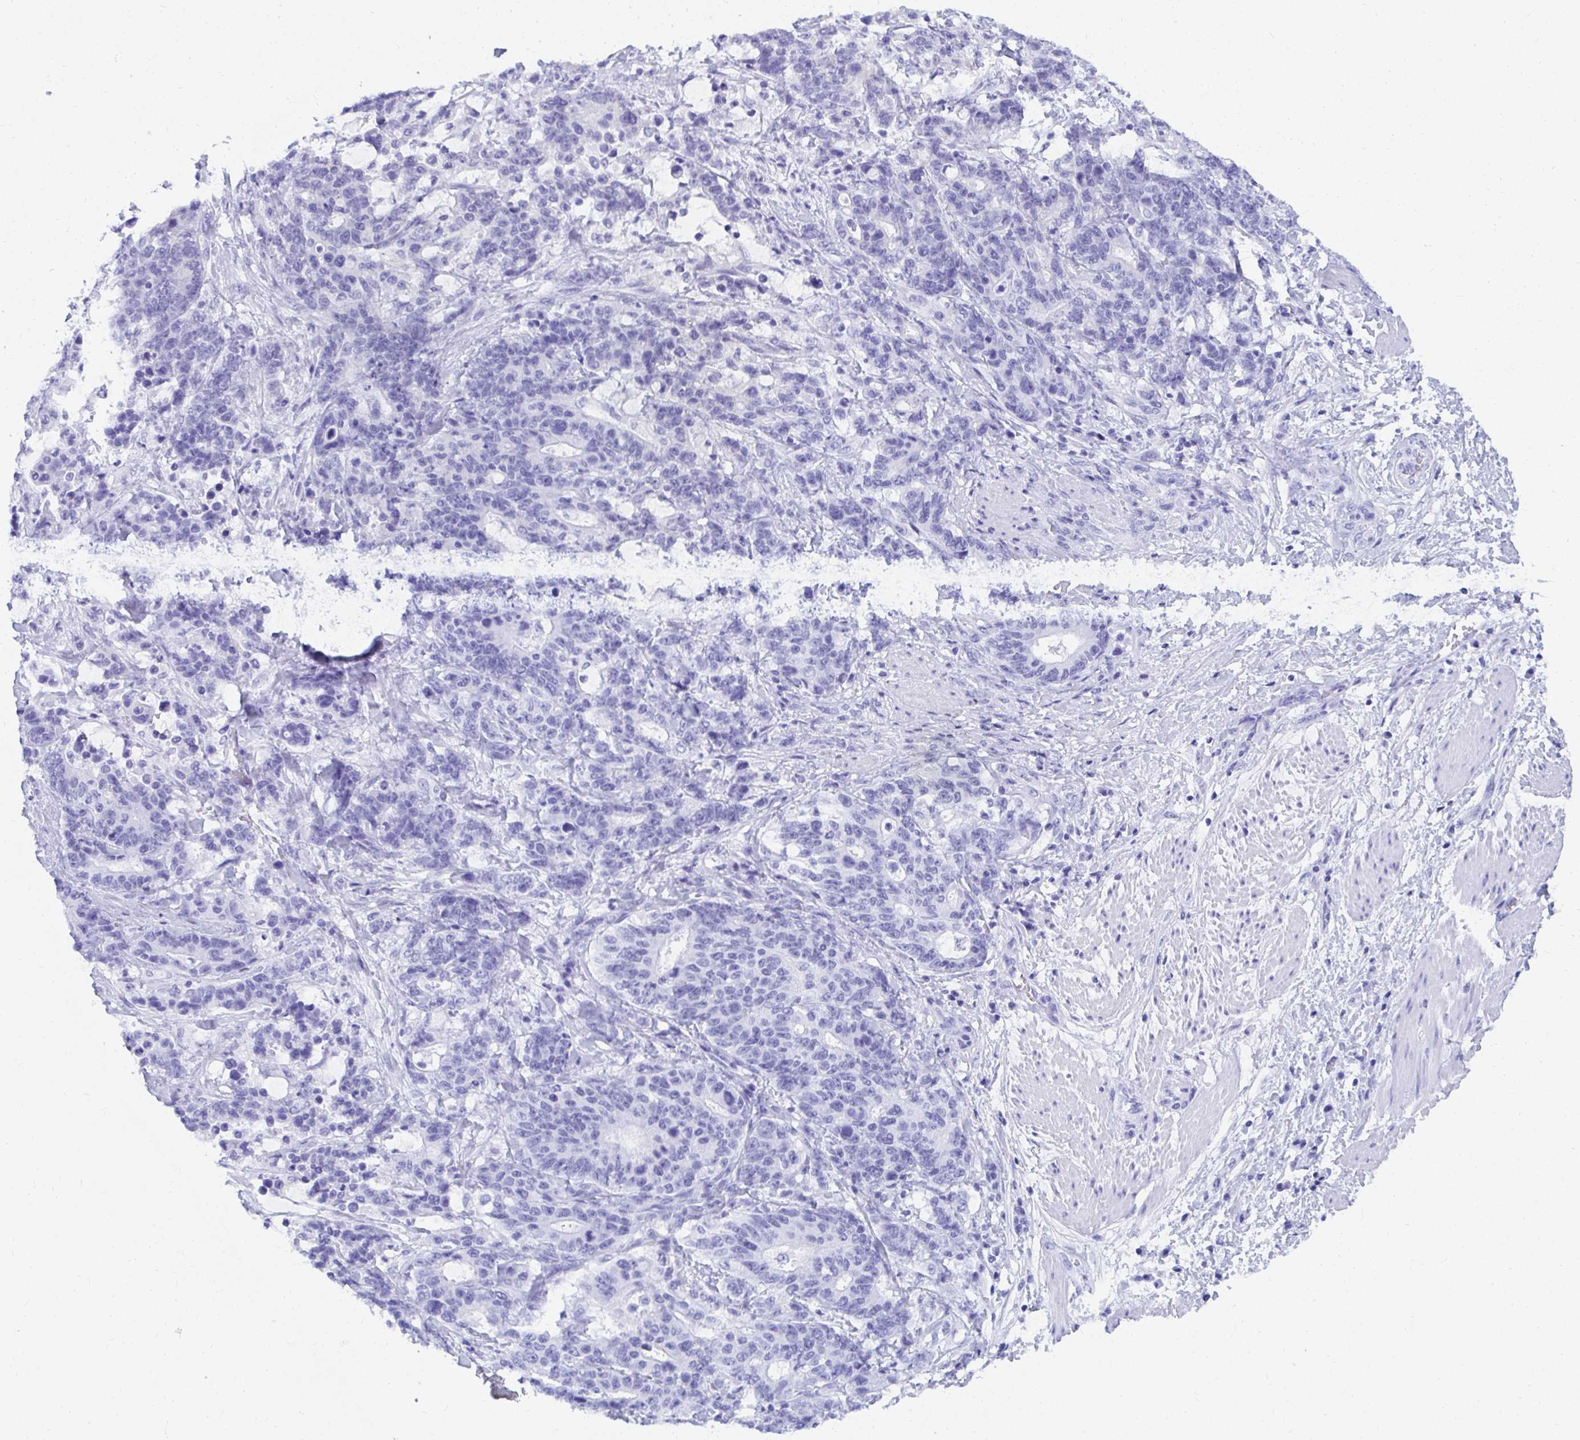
{"staining": {"intensity": "negative", "quantity": "none", "location": "none"}, "tissue": "stomach cancer", "cell_type": "Tumor cells", "image_type": "cancer", "snomed": [{"axis": "morphology", "description": "Normal tissue, NOS"}, {"axis": "morphology", "description": "Adenocarcinoma, NOS"}, {"axis": "topography", "description": "Stomach"}], "caption": "Tumor cells show no significant protein expression in stomach cancer.", "gene": "PC", "patient": {"sex": "female", "age": 64}}